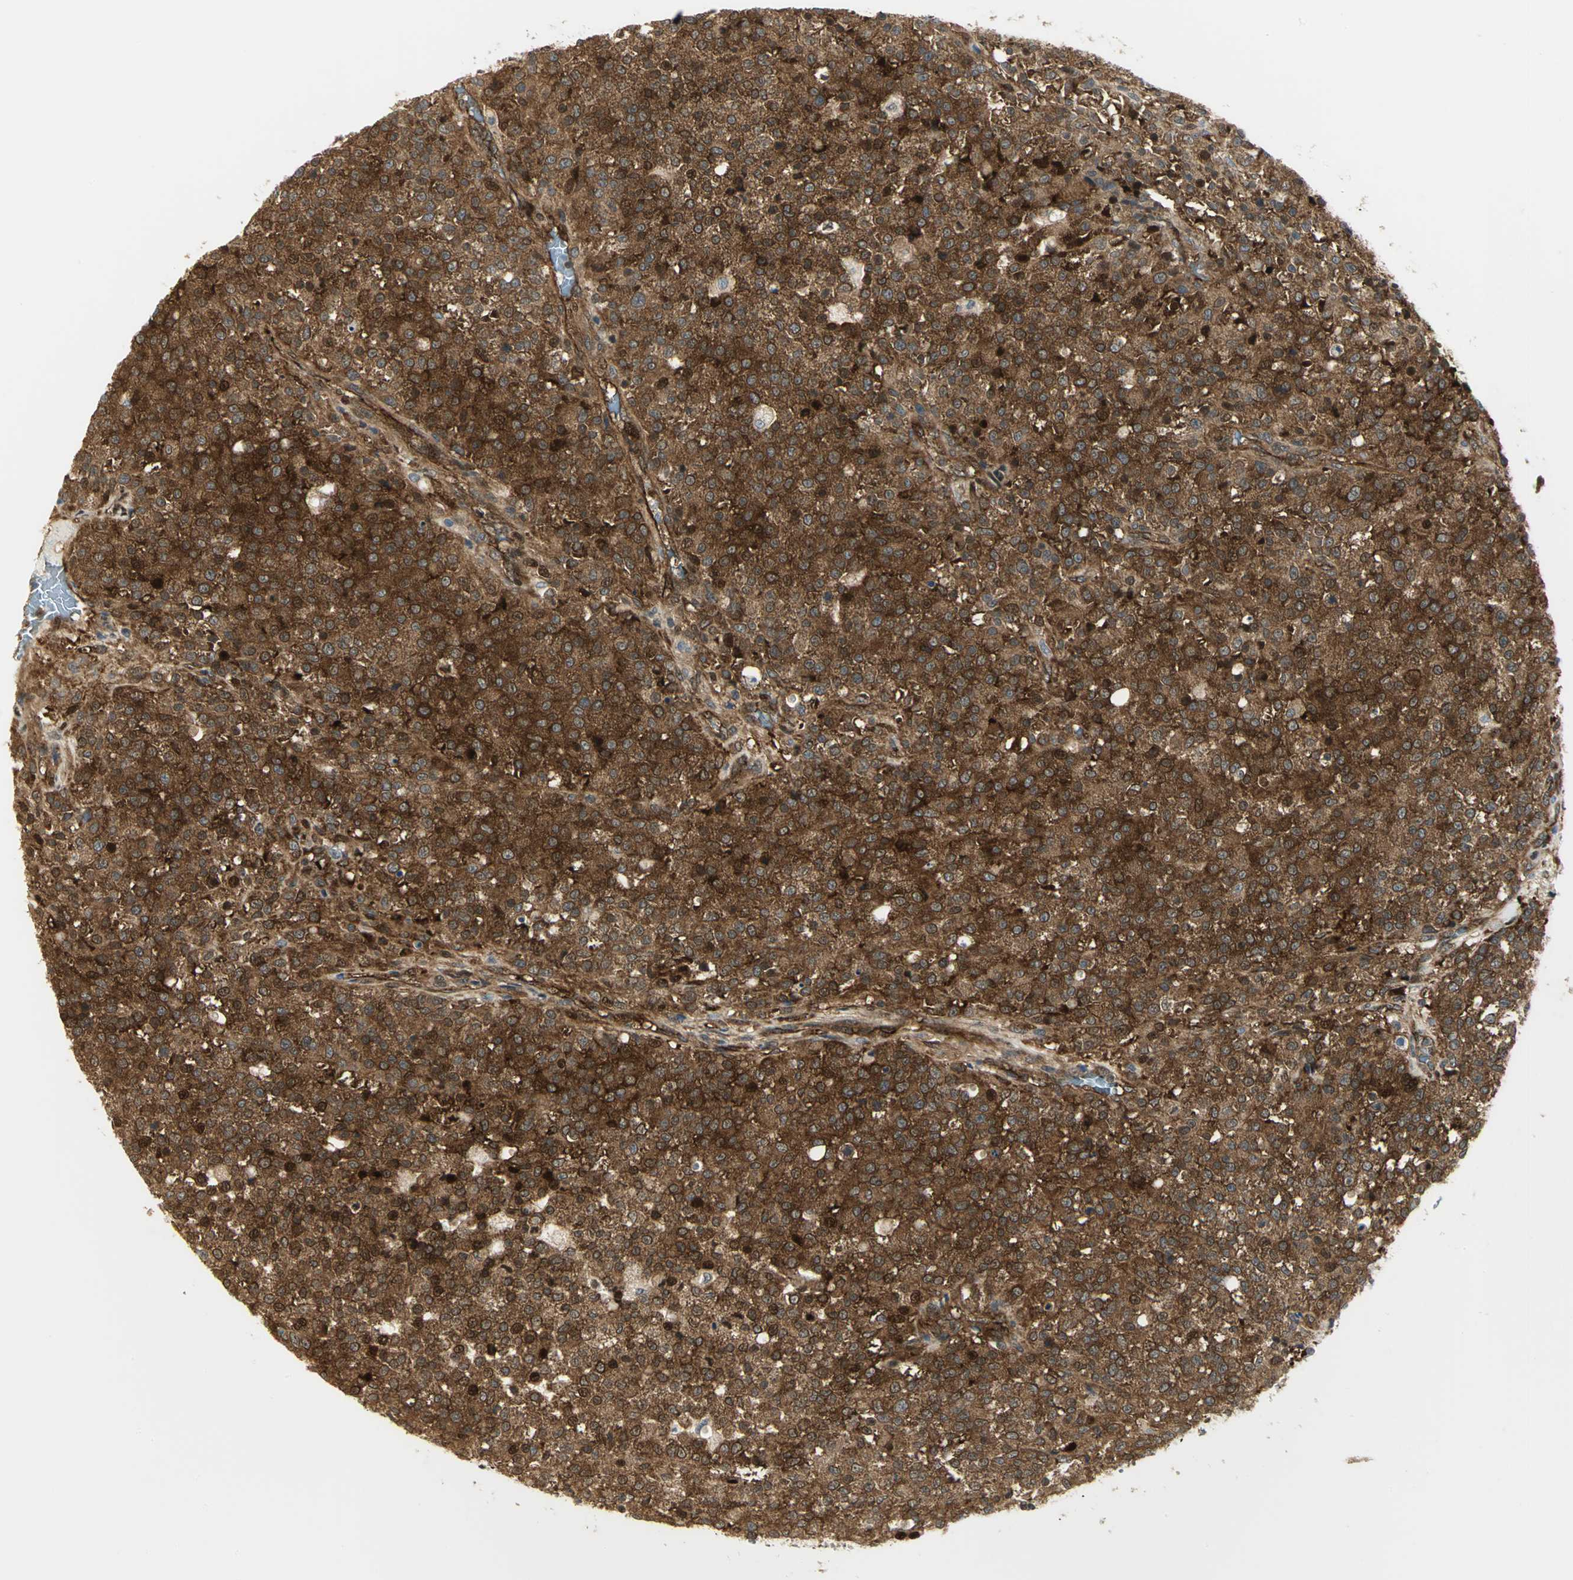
{"staining": {"intensity": "strong", "quantity": ">75%", "location": "cytoplasmic/membranous,nuclear"}, "tissue": "testis cancer", "cell_type": "Tumor cells", "image_type": "cancer", "snomed": [{"axis": "morphology", "description": "Seminoma, NOS"}, {"axis": "topography", "description": "Testis"}], "caption": "DAB (3,3'-diaminobenzidine) immunohistochemical staining of testis cancer demonstrates strong cytoplasmic/membranous and nuclear protein staining in approximately >75% of tumor cells. (Brightfield microscopy of DAB IHC at high magnification).", "gene": "EEA1", "patient": {"sex": "male", "age": 59}}